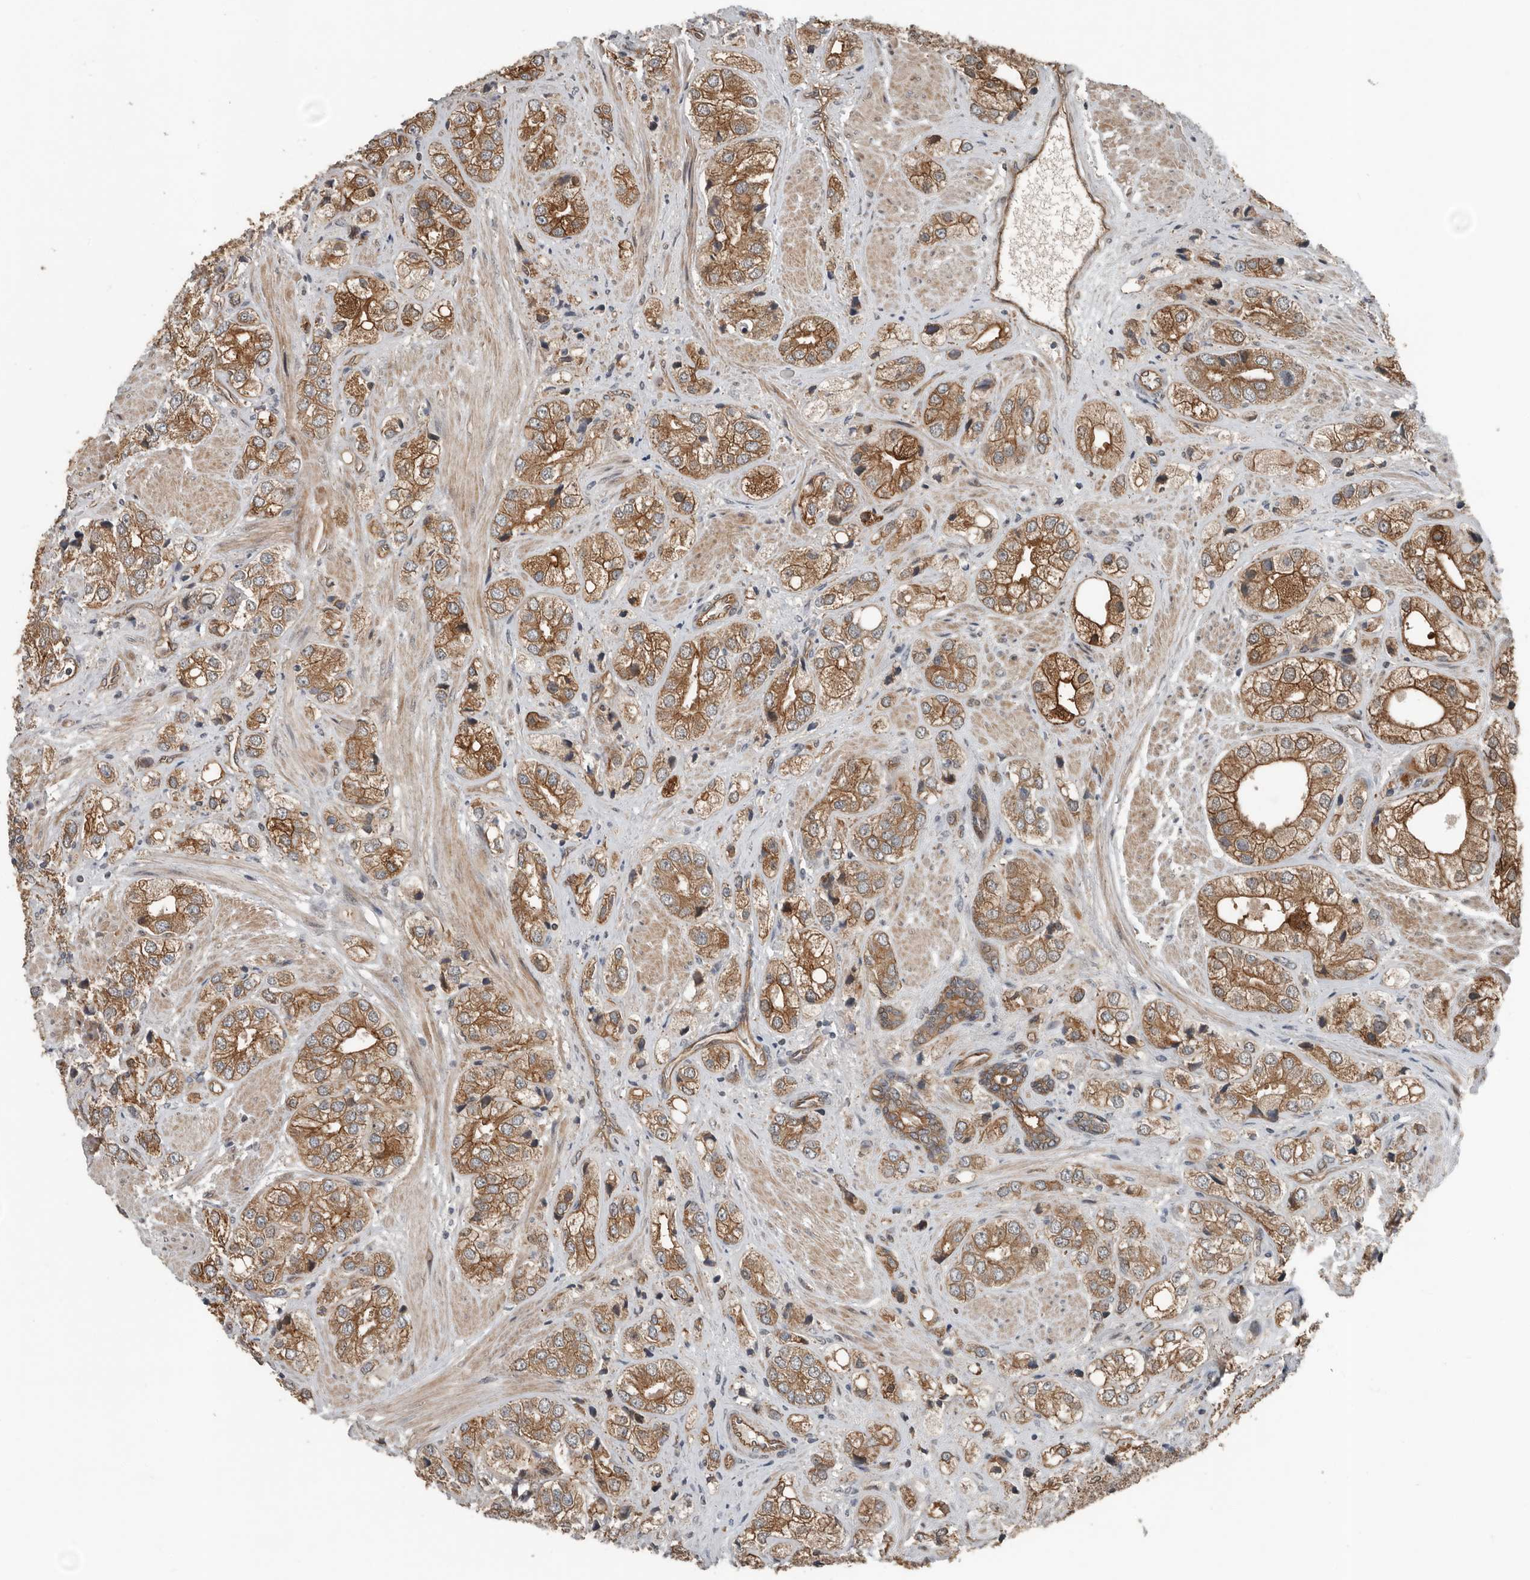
{"staining": {"intensity": "moderate", "quantity": ">75%", "location": "cytoplasmic/membranous,nuclear"}, "tissue": "prostate cancer", "cell_type": "Tumor cells", "image_type": "cancer", "snomed": [{"axis": "morphology", "description": "Adenocarcinoma, High grade"}, {"axis": "topography", "description": "Prostate"}], "caption": "Protein expression analysis of human prostate cancer reveals moderate cytoplasmic/membranous and nuclear positivity in approximately >75% of tumor cells.", "gene": "YOD1", "patient": {"sex": "male", "age": 50}}